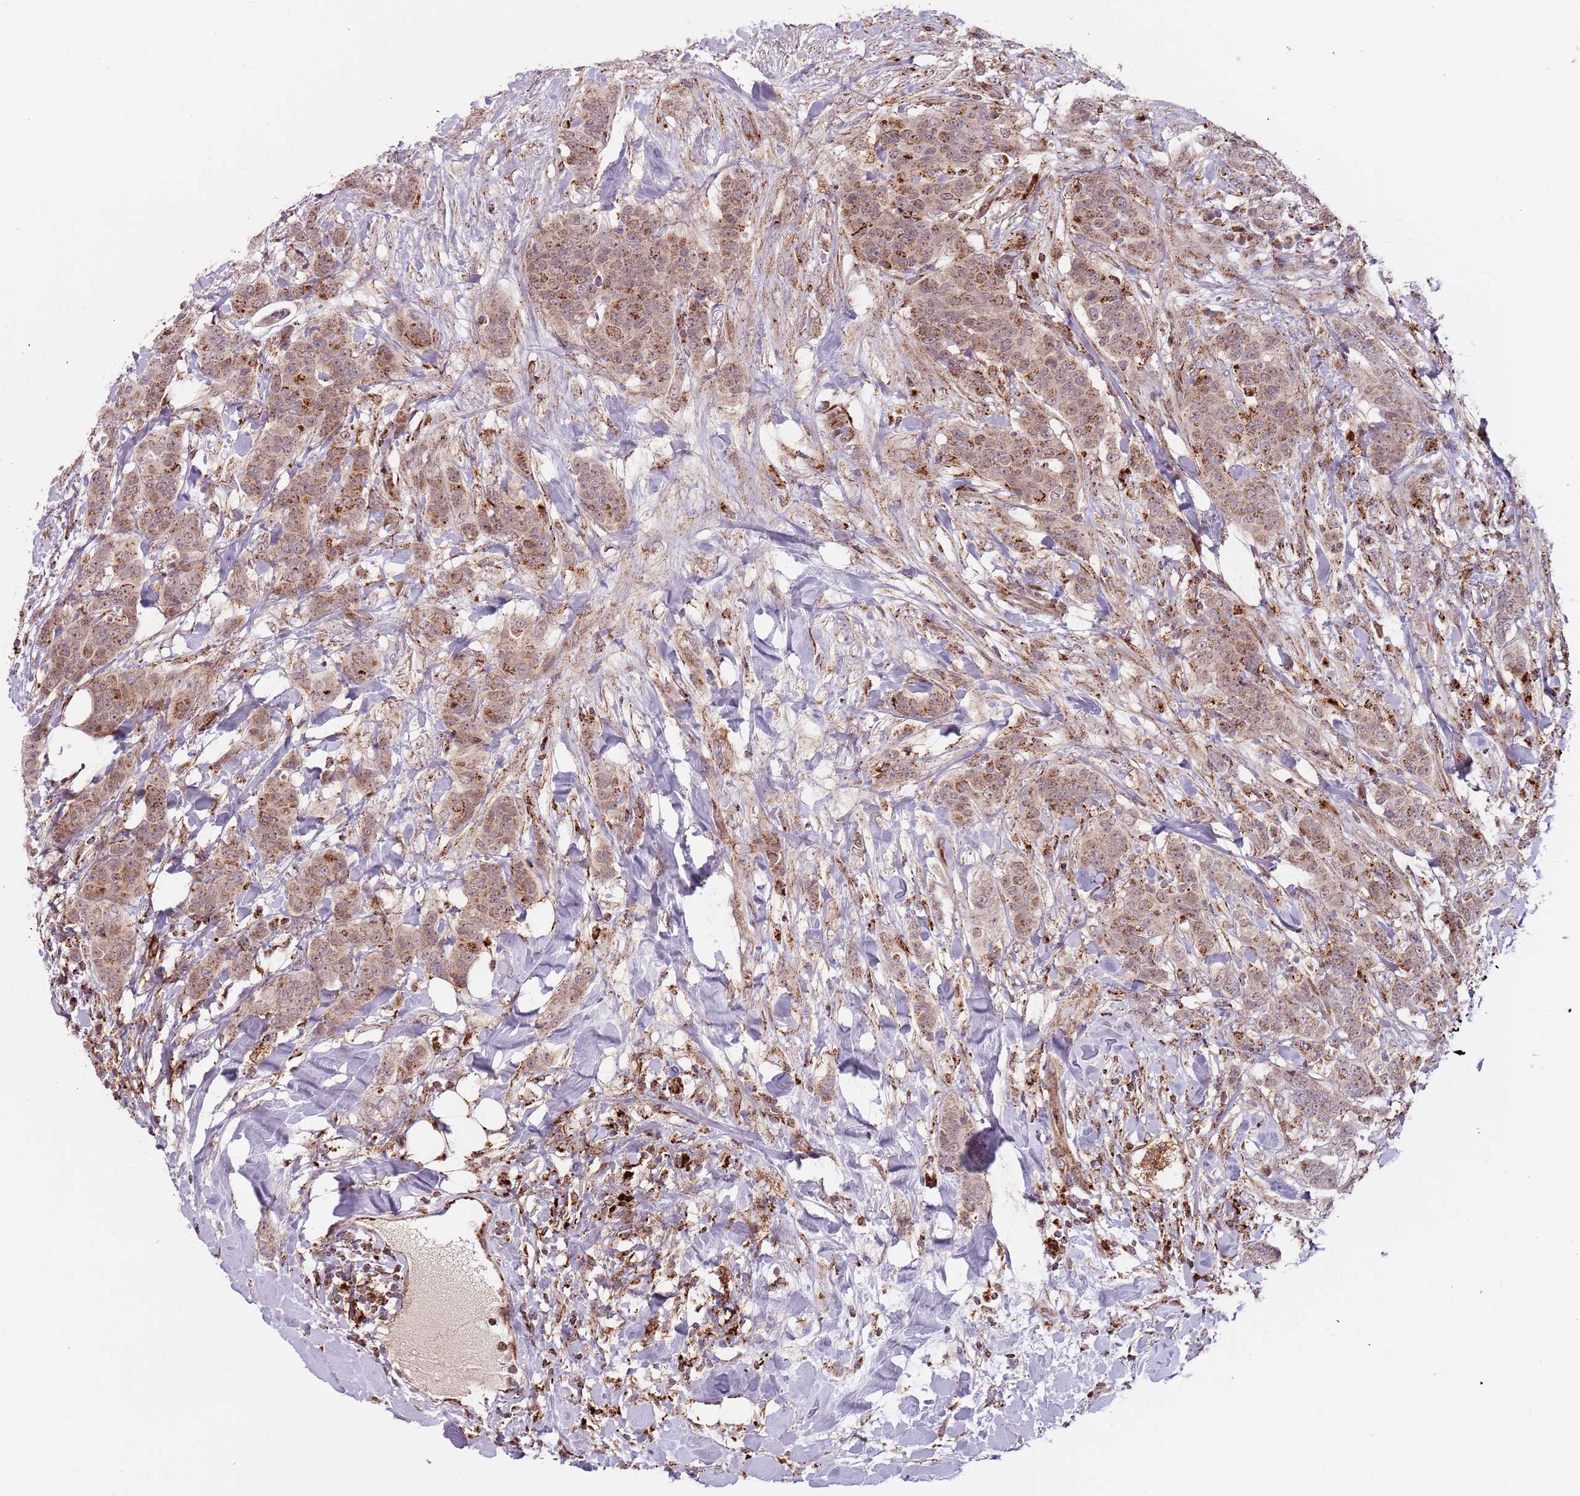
{"staining": {"intensity": "moderate", "quantity": ">75%", "location": "cytoplasmic/membranous"}, "tissue": "breast cancer", "cell_type": "Tumor cells", "image_type": "cancer", "snomed": [{"axis": "morphology", "description": "Duct carcinoma"}, {"axis": "topography", "description": "Breast"}], "caption": "About >75% of tumor cells in breast cancer (invasive ductal carcinoma) reveal moderate cytoplasmic/membranous protein positivity as visualized by brown immunohistochemical staining.", "gene": "ULK3", "patient": {"sex": "female", "age": 40}}